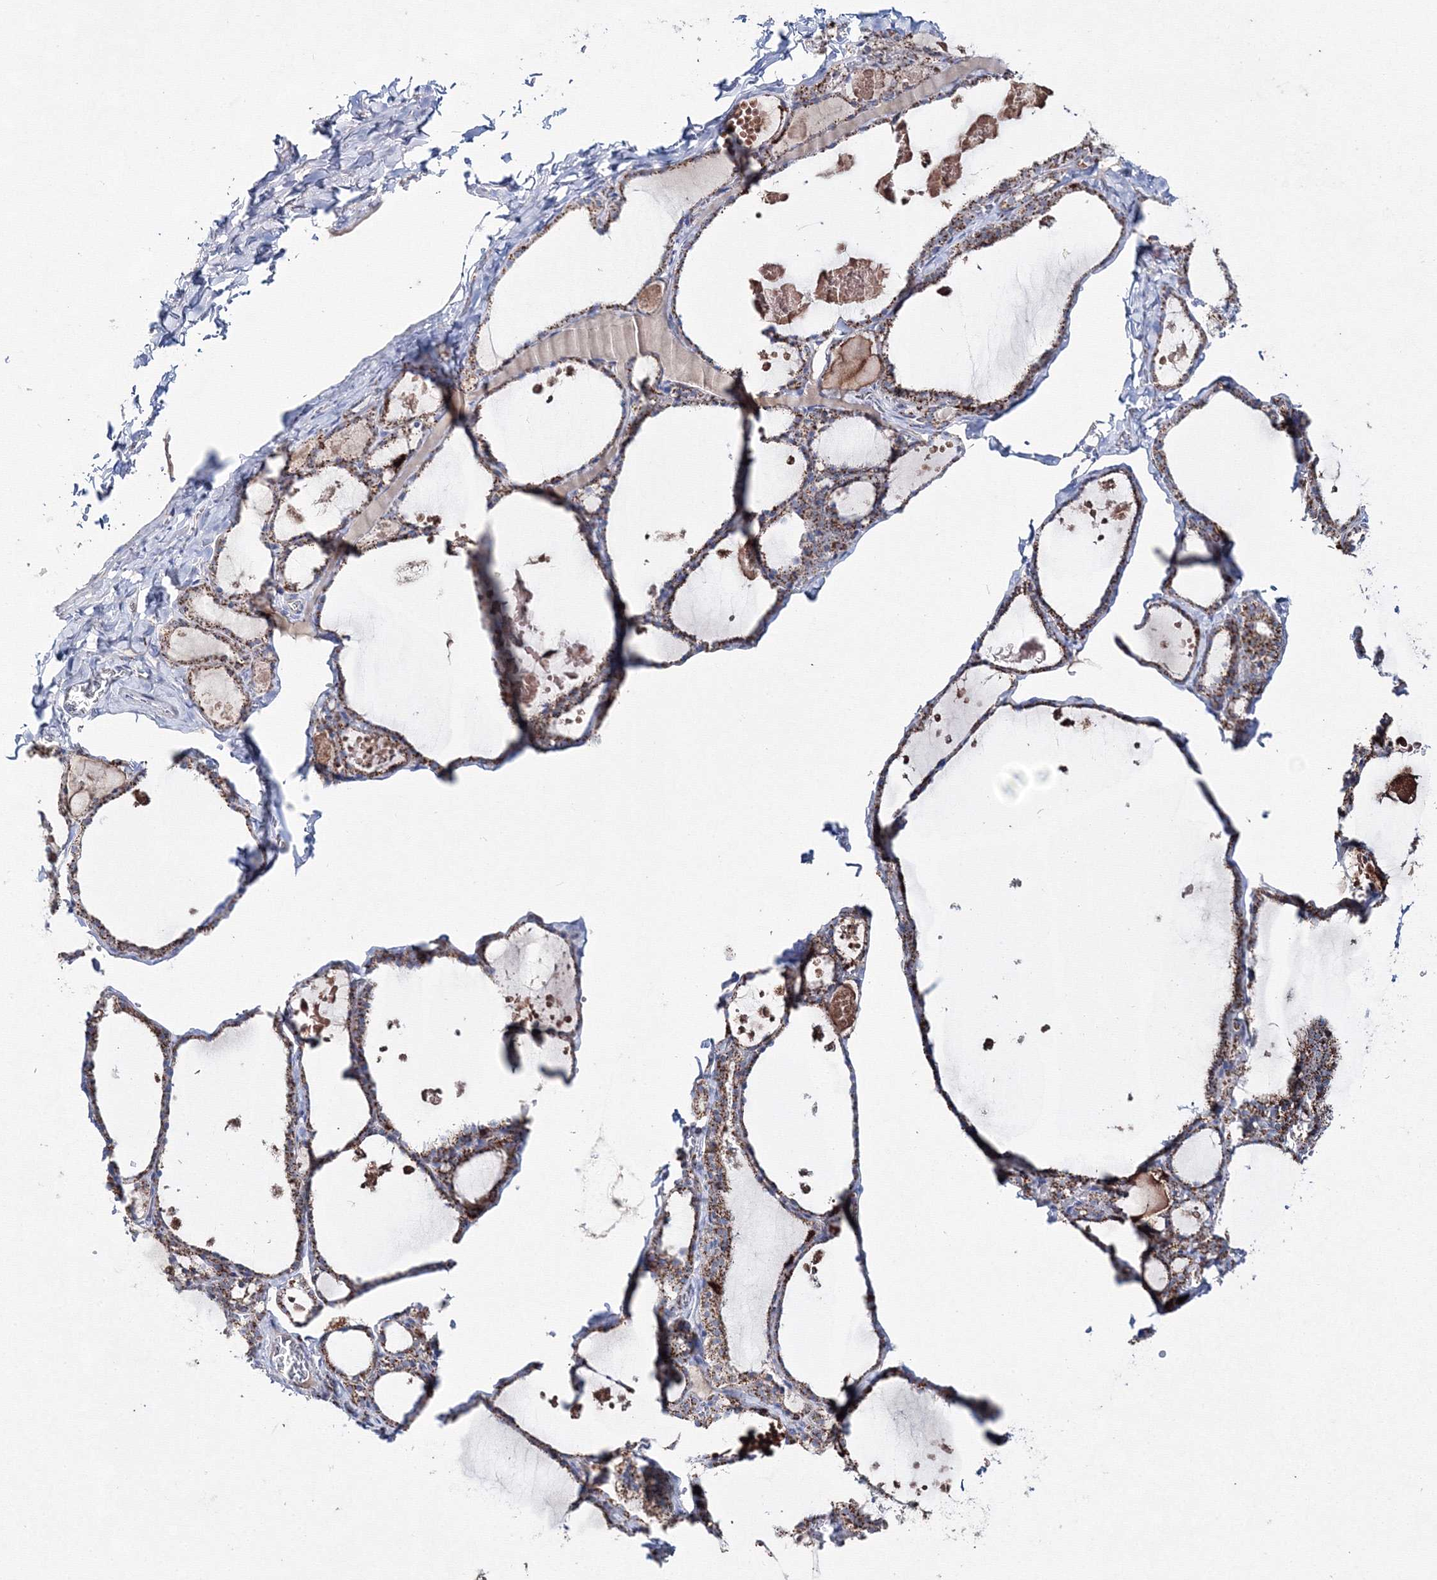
{"staining": {"intensity": "moderate", "quantity": ">75%", "location": "cytoplasmic/membranous"}, "tissue": "thyroid gland", "cell_type": "Glandular cells", "image_type": "normal", "snomed": [{"axis": "morphology", "description": "Normal tissue, NOS"}, {"axis": "topography", "description": "Thyroid gland"}], "caption": "A photomicrograph showing moderate cytoplasmic/membranous positivity in approximately >75% of glandular cells in normal thyroid gland, as visualized by brown immunohistochemical staining.", "gene": "IGSF9", "patient": {"sex": "male", "age": 56}}